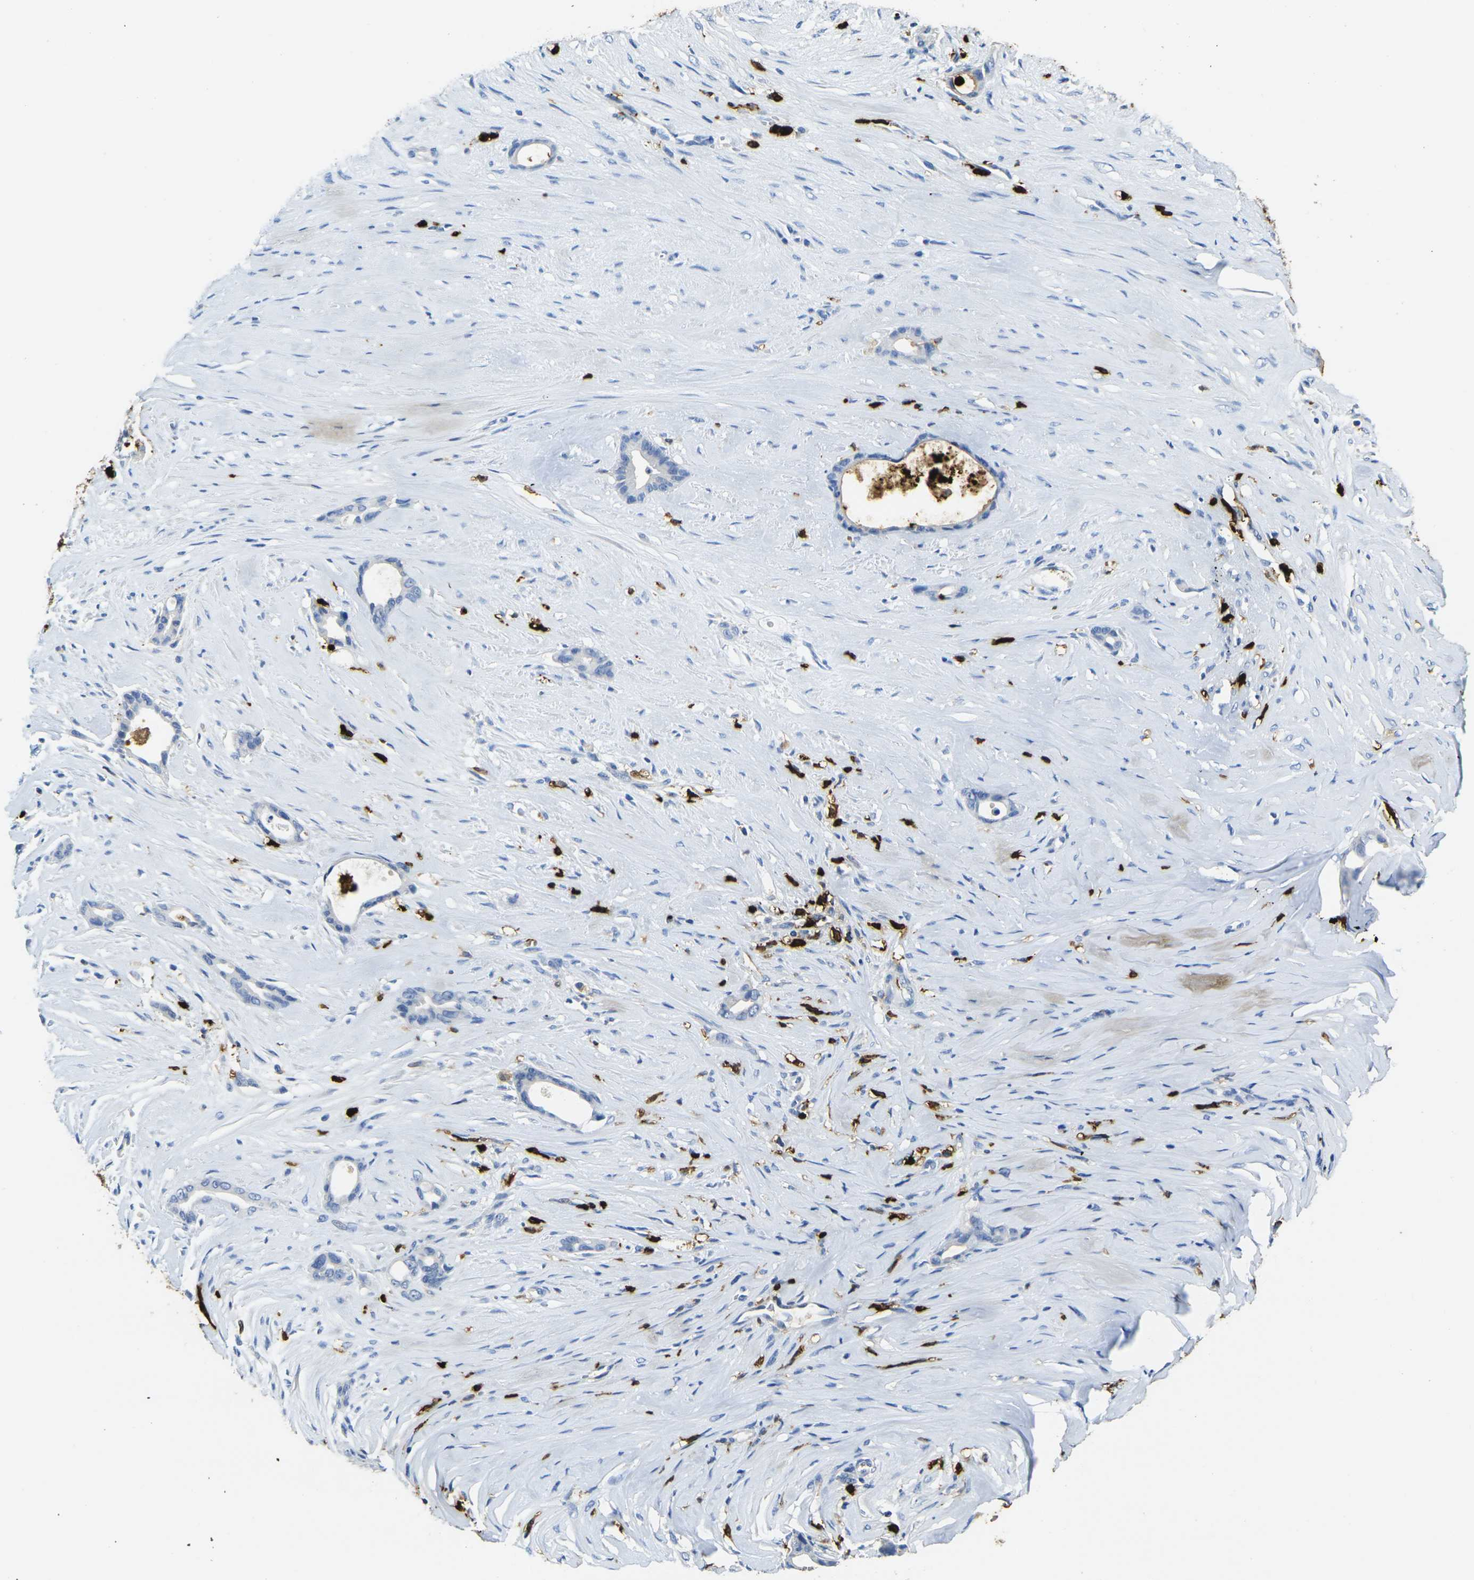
{"staining": {"intensity": "negative", "quantity": "none", "location": "none"}, "tissue": "liver cancer", "cell_type": "Tumor cells", "image_type": "cancer", "snomed": [{"axis": "morphology", "description": "Cholangiocarcinoma"}, {"axis": "topography", "description": "Liver"}], "caption": "Protein analysis of liver cancer shows no significant expression in tumor cells. (Stains: DAB IHC with hematoxylin counter stain, Microscopy: brightfield microscopy at high magnification).", "gene": "S100A9", "patient": {"sex": "female", "age": 55}}